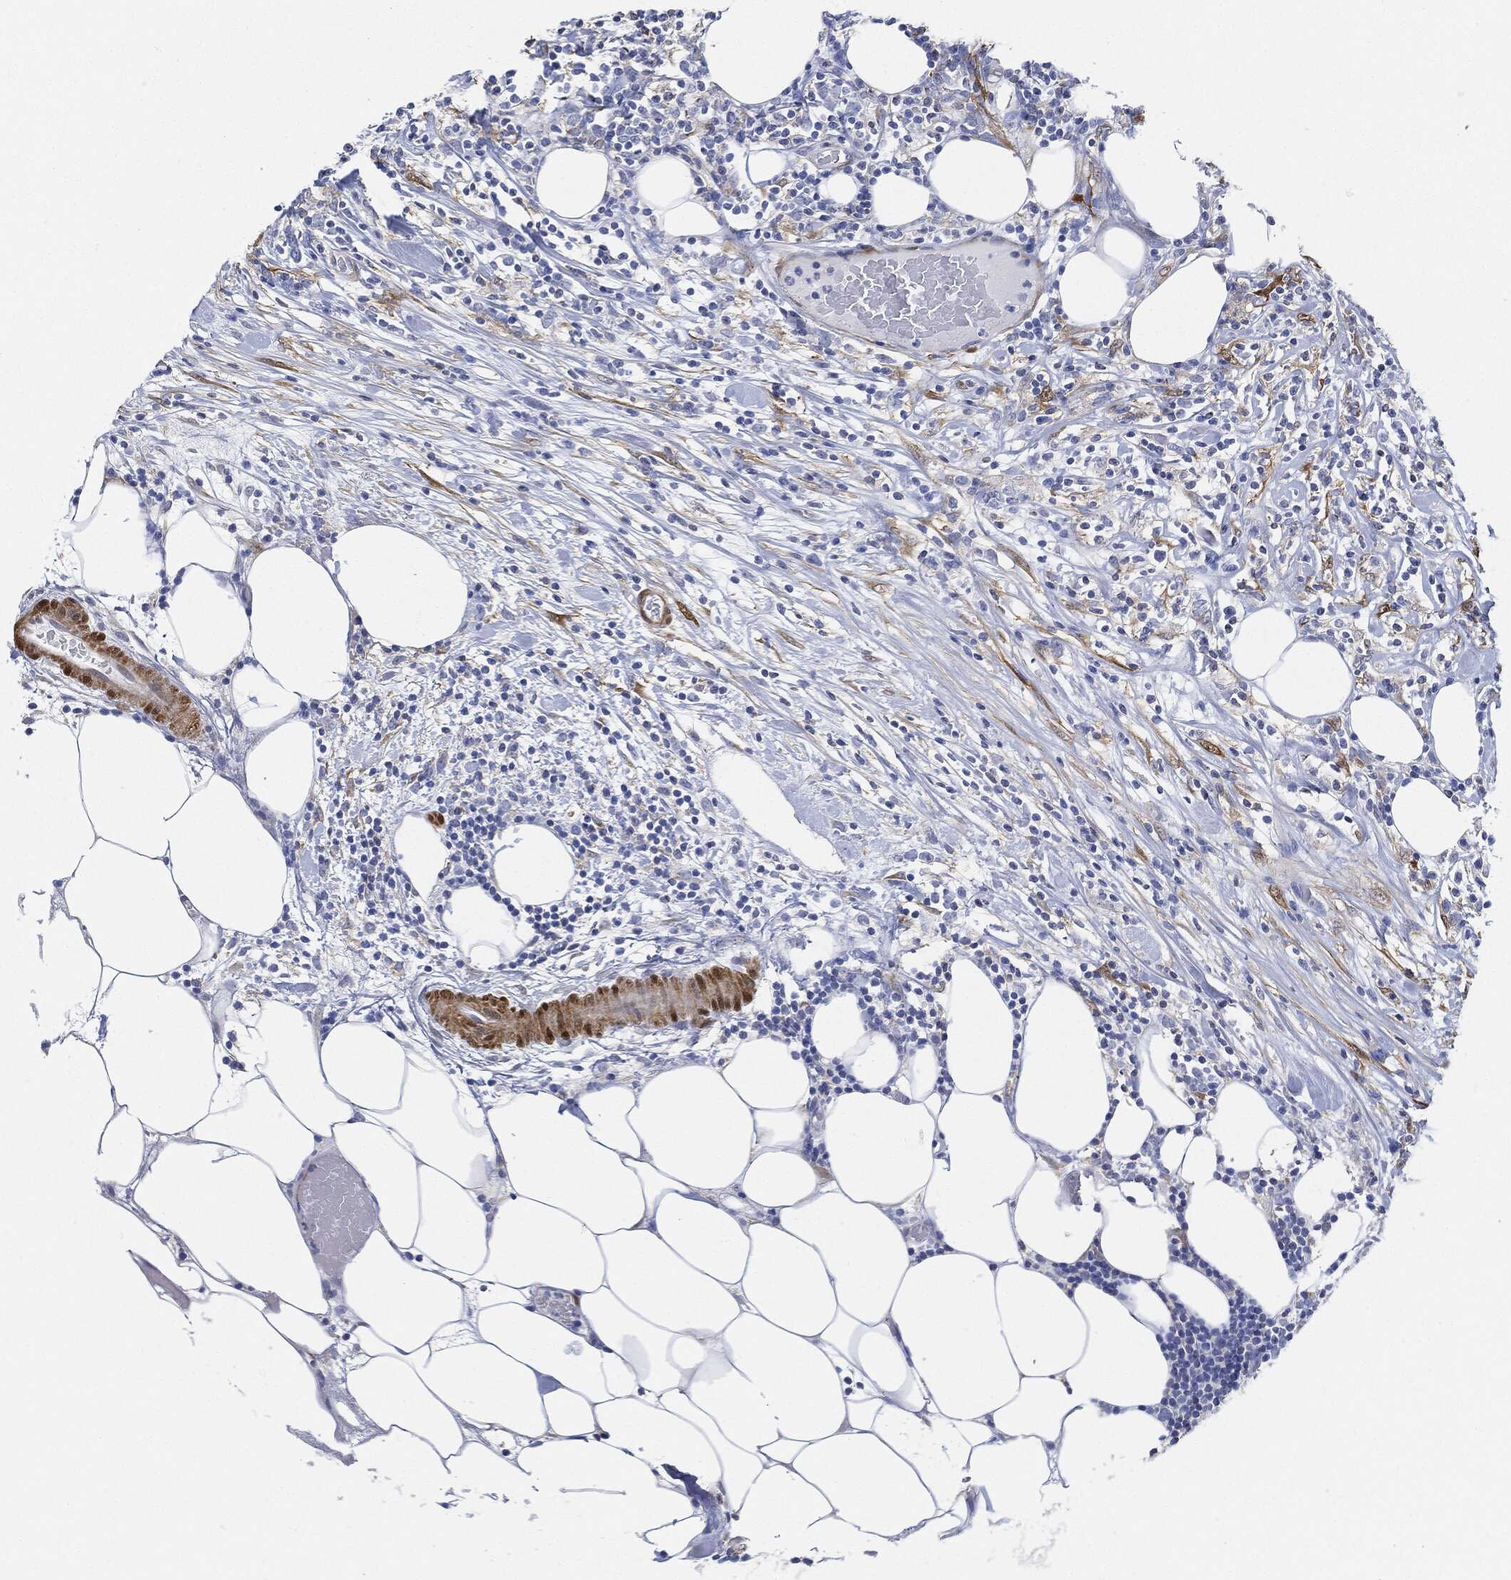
{"staining": {"intensity": "negative", "quantity": "none", "location": "none"}, "tissue": "lymphoma", "cell_type": "Tumor cells", "image_type": "cancer", "snomed": [{"axis": "morphology", "description": "Malignant lymphoma, non-Hodgkin's type, High grade"}, {"axis": "topography", "description": "Lymph node"}], "caption": "Tumor cells show no significant positivity in high-grade malignant lymphoma, non-Hodgkin's type.", "gene": "TAGLN", "patient": {"sex": "female", "age": 84}}